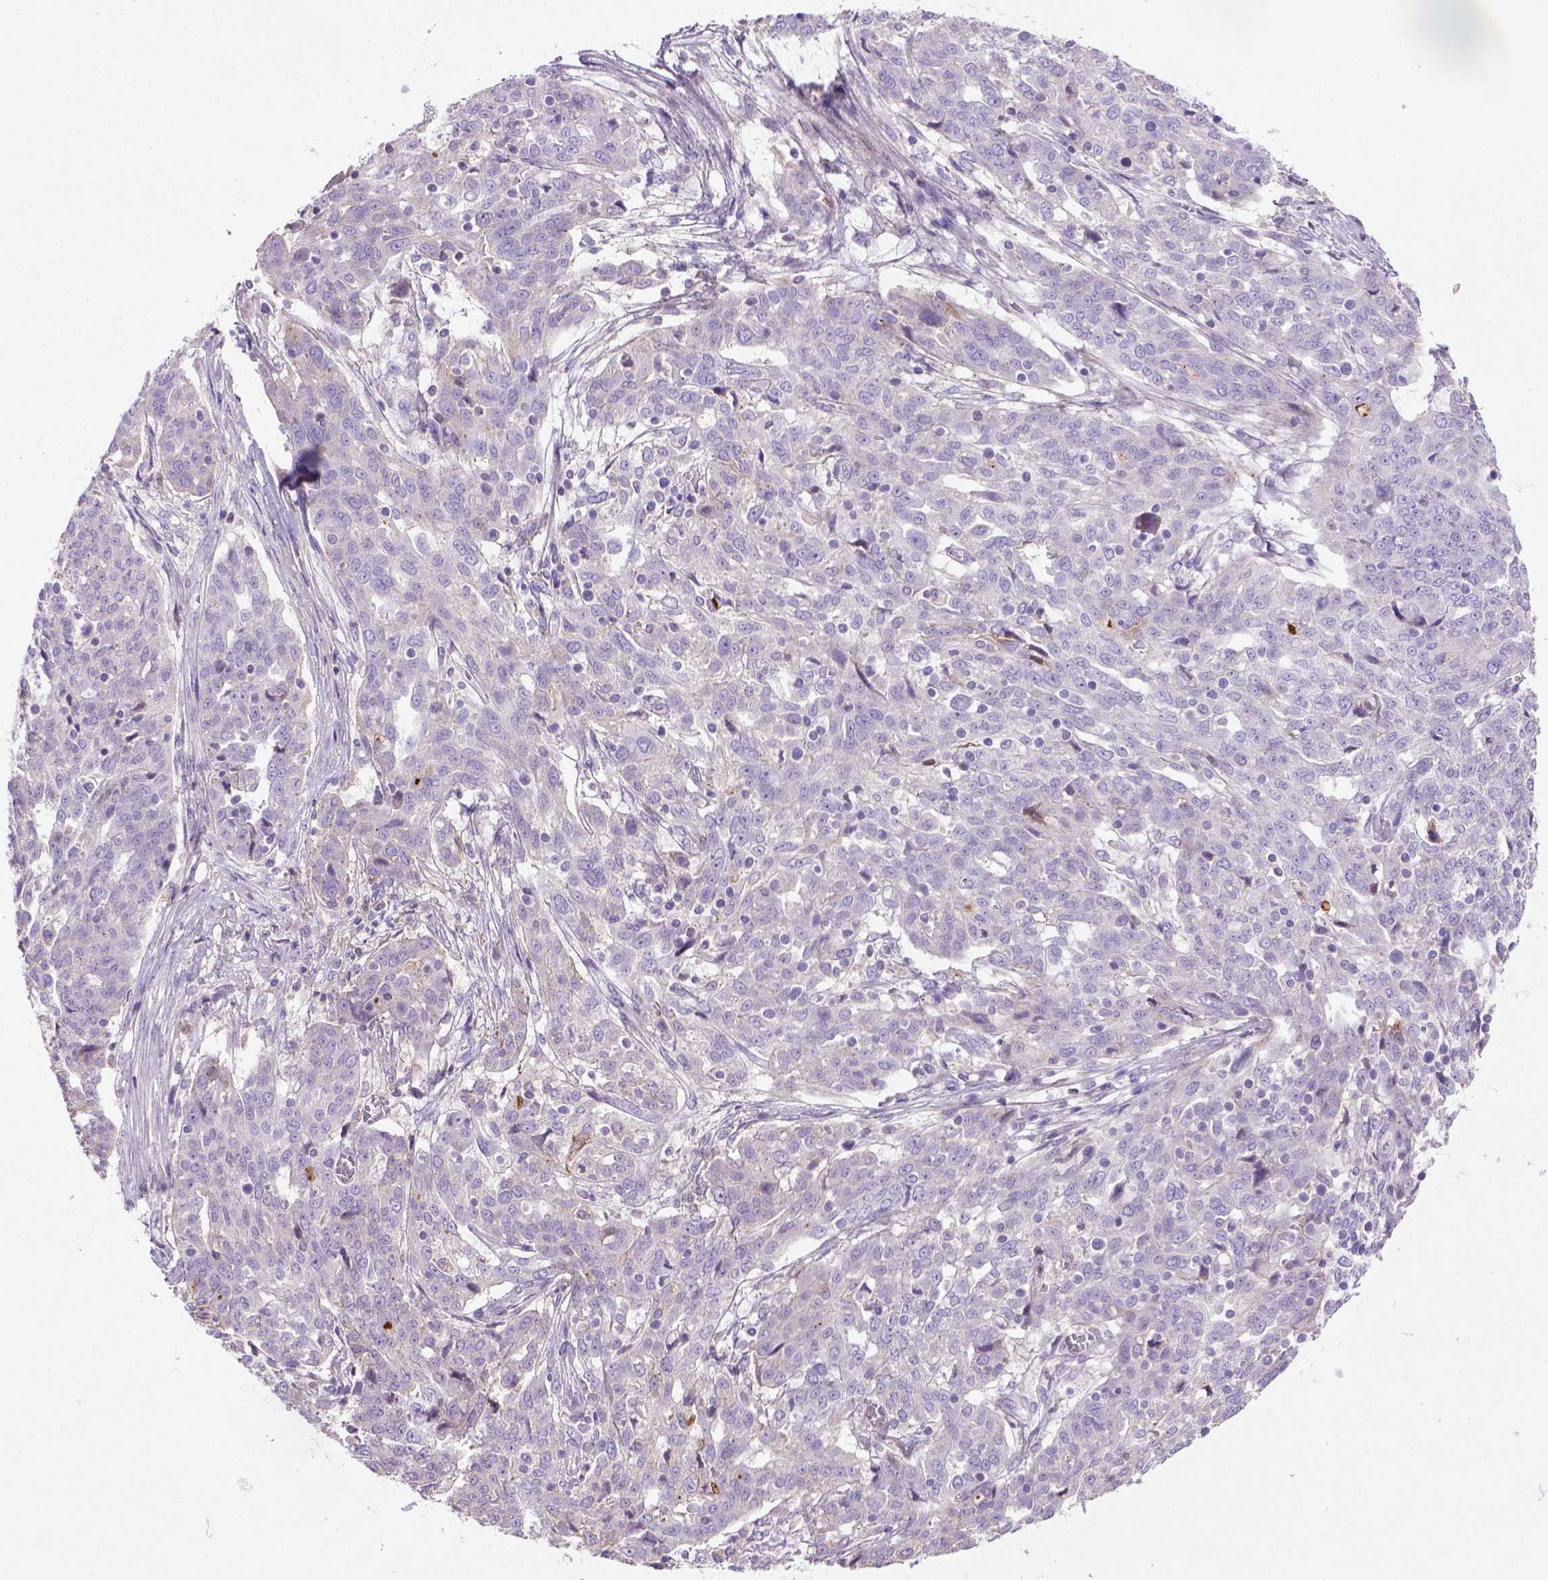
{"staining": {"intensity": "negative", "quantity": "none", "location": "none"}, "tissue": "ovarian cancer", "cell_type": "Tumor cells", "image_type": "cancer", "snomed": [{"axis": "morphology", "description": "Cystadenocarcinoma, serous, NOS"}, {"axis": "topography", "description": "Ovary"}], "caption": "This histopathology image is of ovarian serous cystadenocarcinoma stained with immunohistochemistry (IHC) to label a protein in brown with the nuclei are counter-stained blue. There is no expression in tumor cells.", "gene": "NUDT2", "patient": {"sex": "female", "age": 67}}